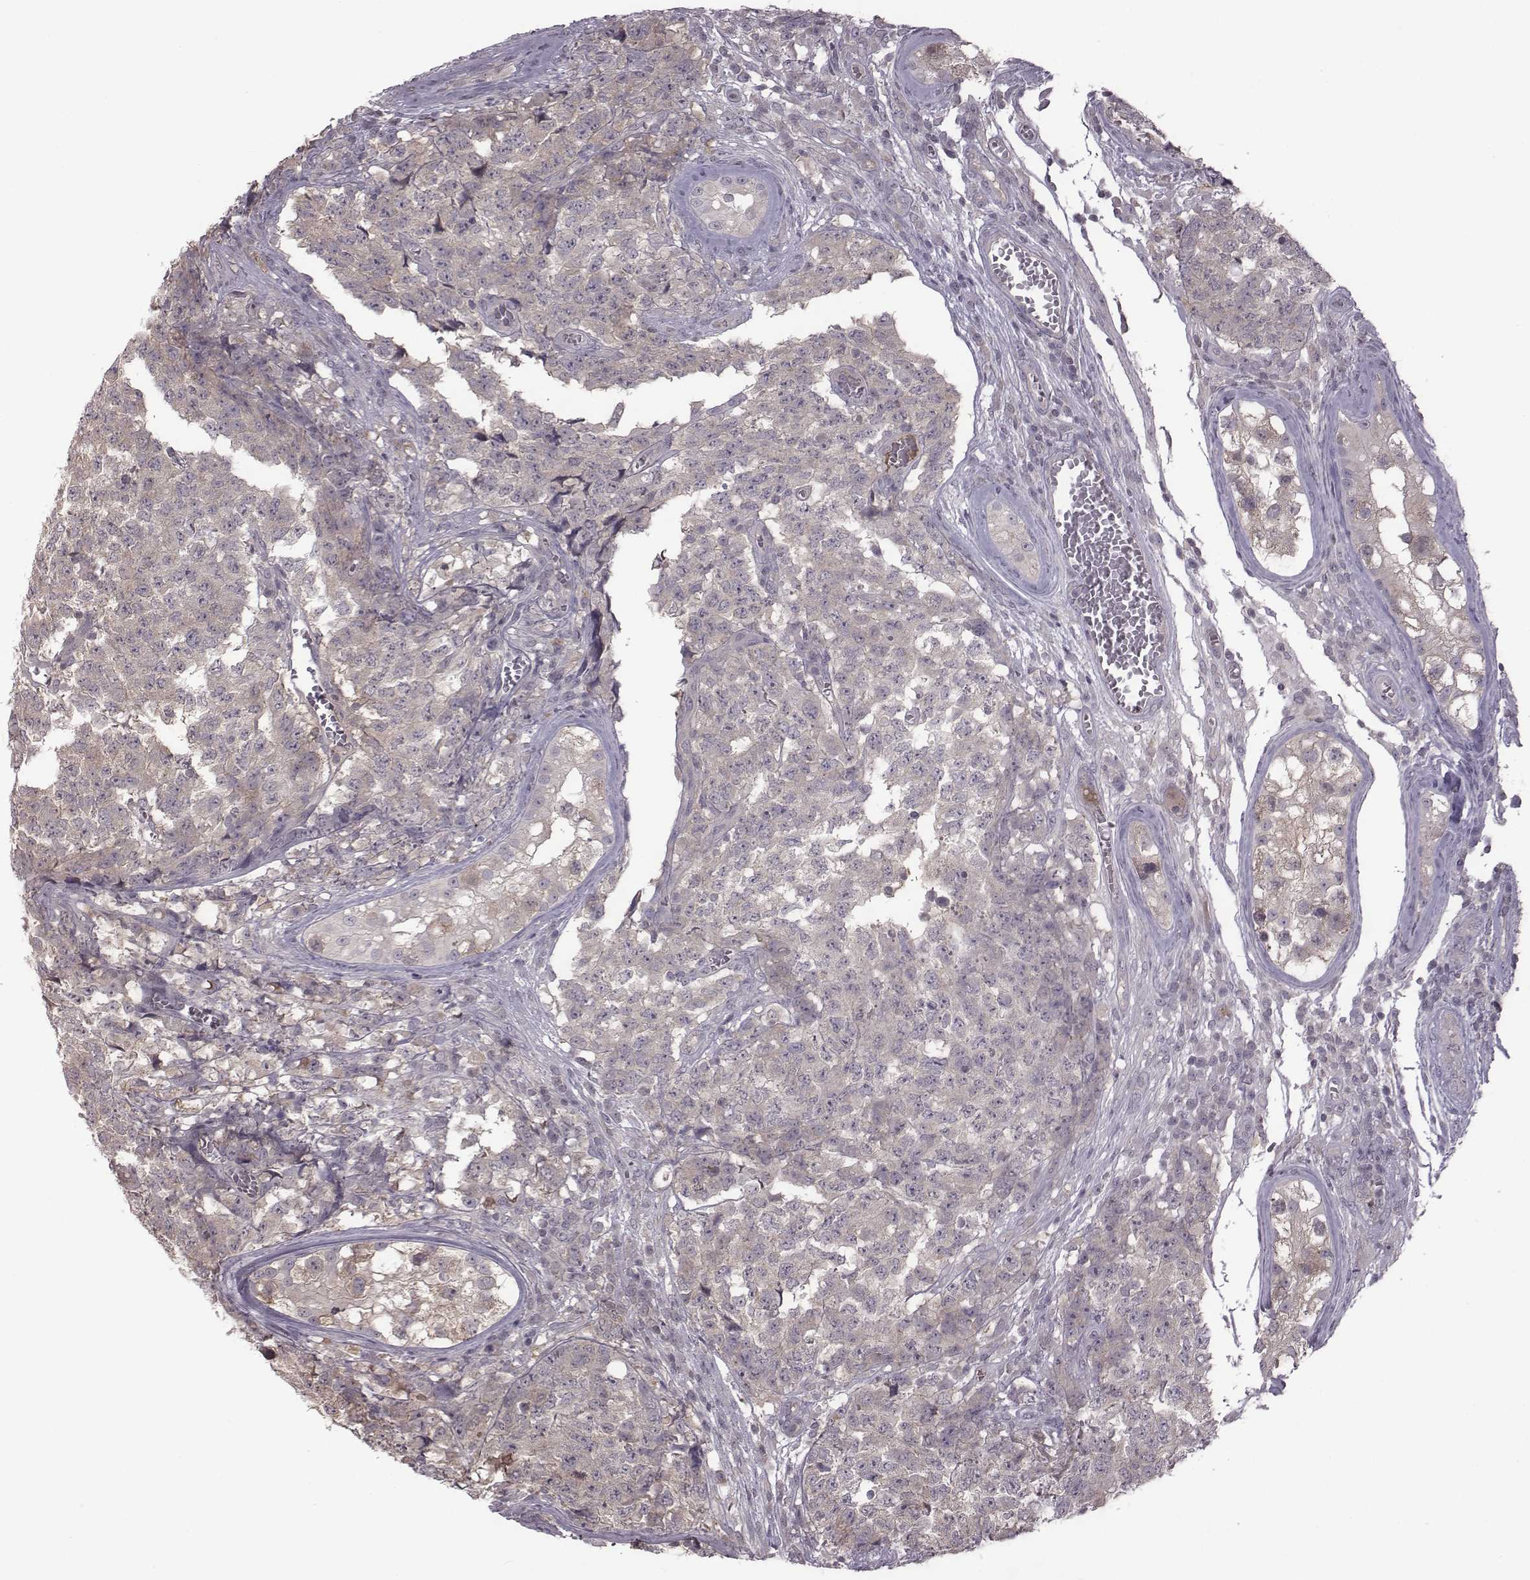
{"staining": {"intensity": "negative", "quantity": "none", "location": "none"}, "tissue": "testis cancer", "cell_type": "Tumor cells", "image_type": "cancer", "snomed": [{"axis": "morphology", "description": "Carcinoma, Embryonal, NOS"}, {"axis": "topography", "description": "Testis"}], "caption": "Immunohistochemistry (IHC) of embryonal carcinoma (testis) reveals no staining in tumor cells.", "gene": "BICDL1", "patient": {"sex": "male", "age": 23}}